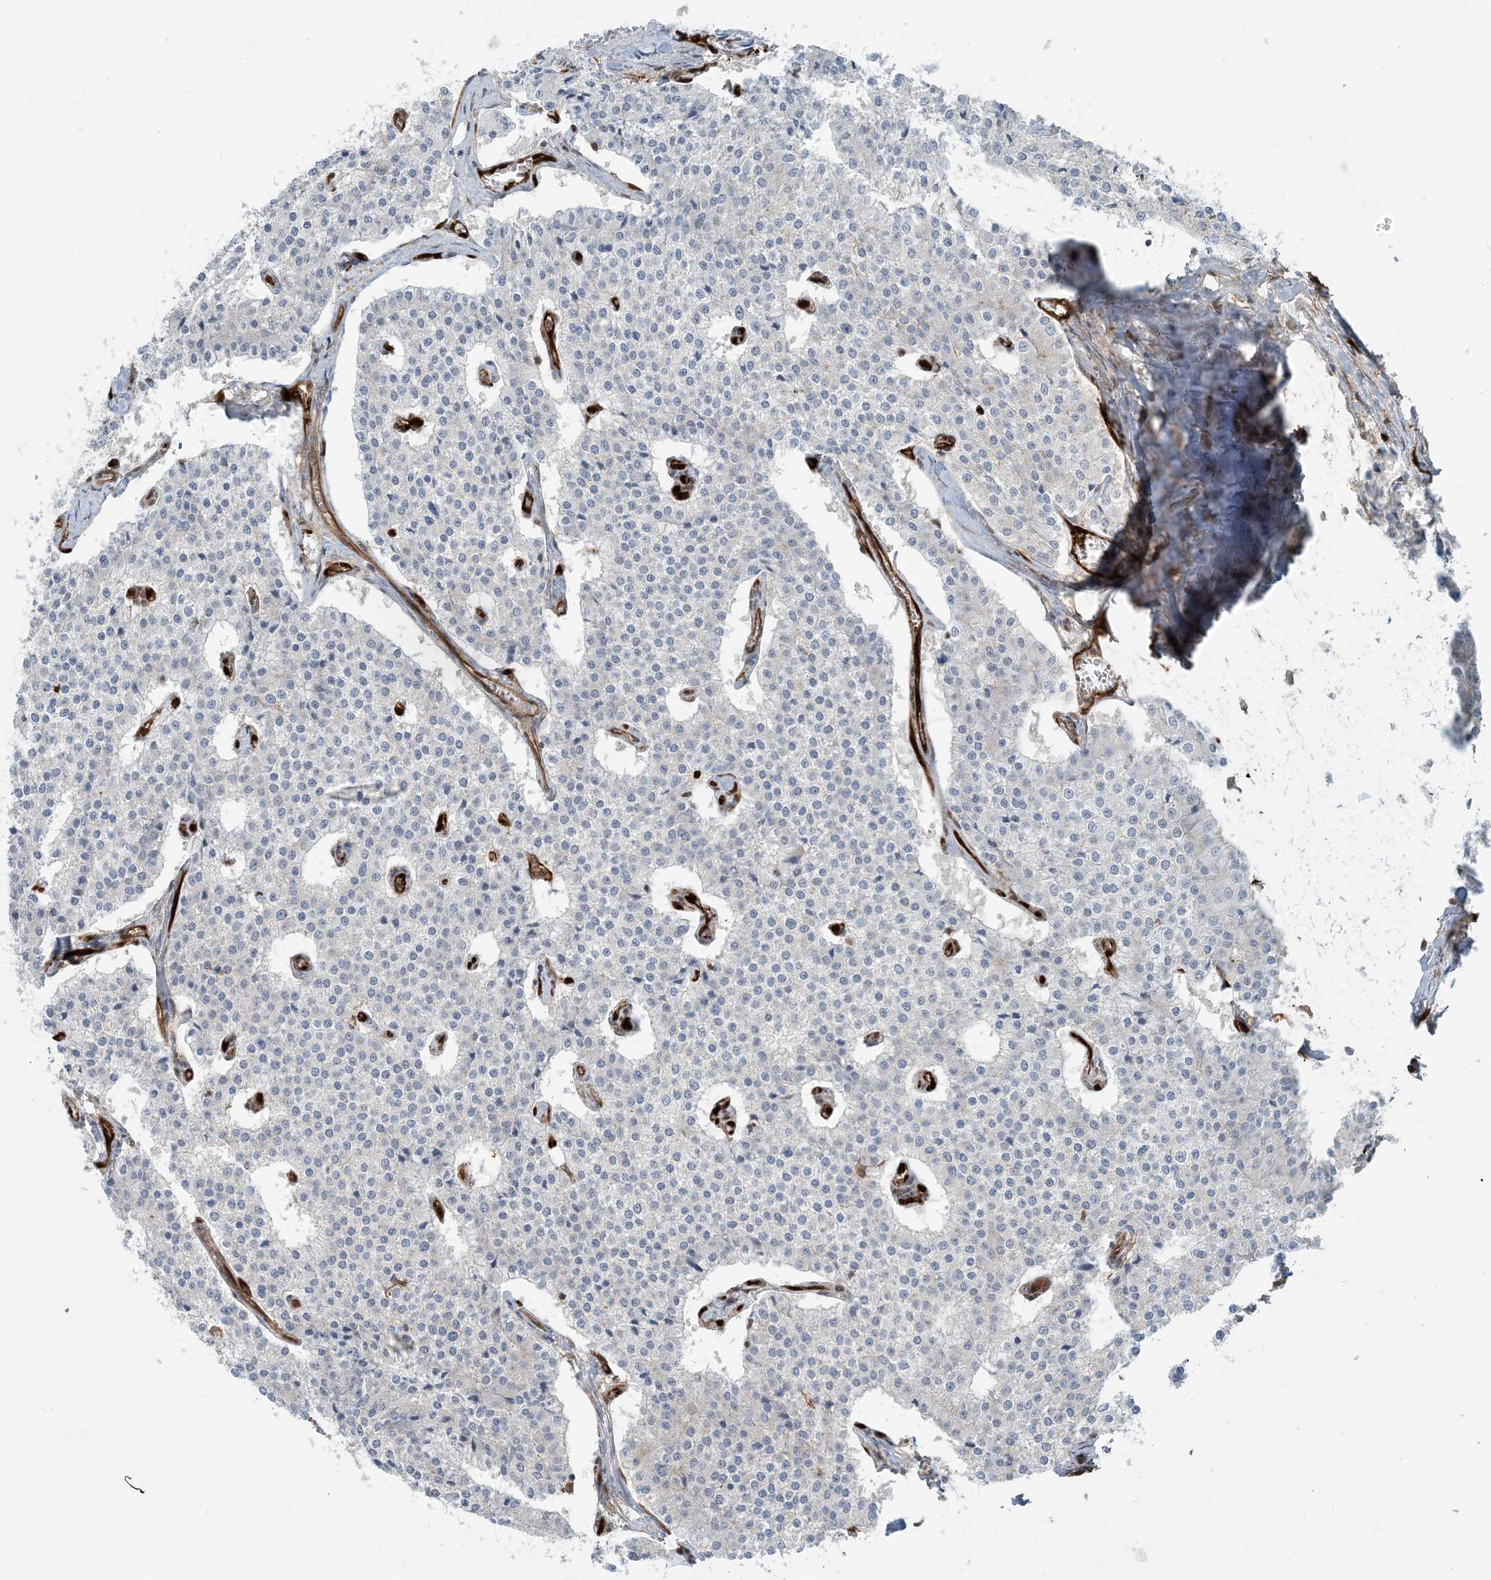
{"staining": {"intensity": "negative", "quantity": "none", "location": "none"}, "tissue": "carcinoid", "cell_type": "Tumor cells", "image_type": "cancer", "snomed": [{"axis": "morphology", "description": "Carcinoid, malignant, NOS"}, {"axis": "topography", "description": "Colon"}], "caption": "High power microscopy histopathology image of an IHC histopathology image of carcinoid (malignant), revealing no significant staining in tumor cells.", "gene": "PPM1F", "patient": {"sex": "female", "age": 52}}